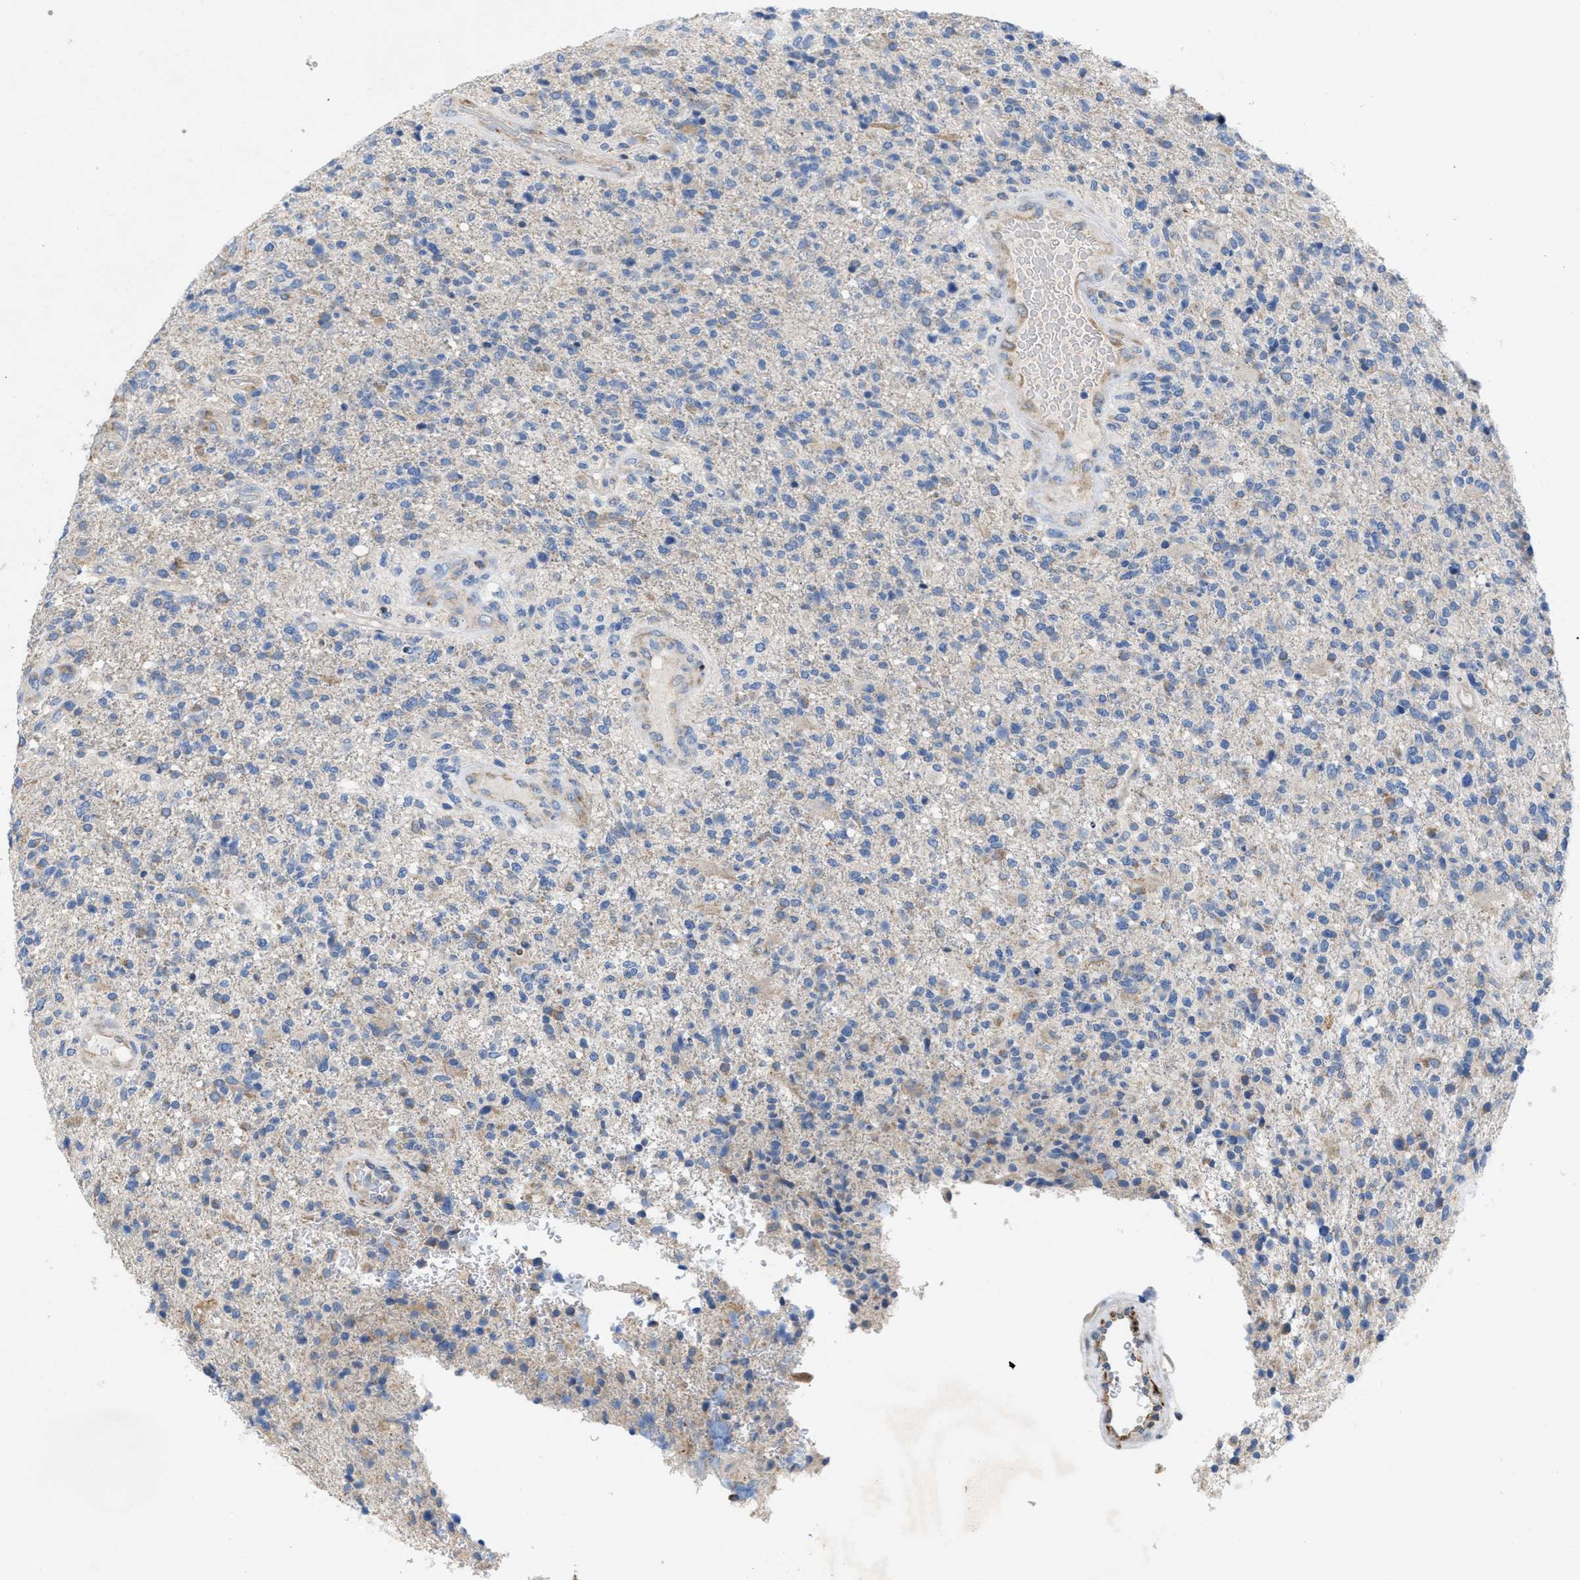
{"staining": {"intensity": "negative", "quantity": "none", "location": "none"}, "tissue": "glioma", "cell_type": "Tumor cells", "image_type": "cancer", "snomed": [{"axis": "morphology", "description": "Glioma, malignant, High grade"}, {"axis": "topography", "description": "Brain"}], "caption": "Protein analysis of malignant glioma (high-grade) shows no significant staining in tumor cells.", "gene": "DYNC2I1", "patient": {"sex": "male", "age": 72}}